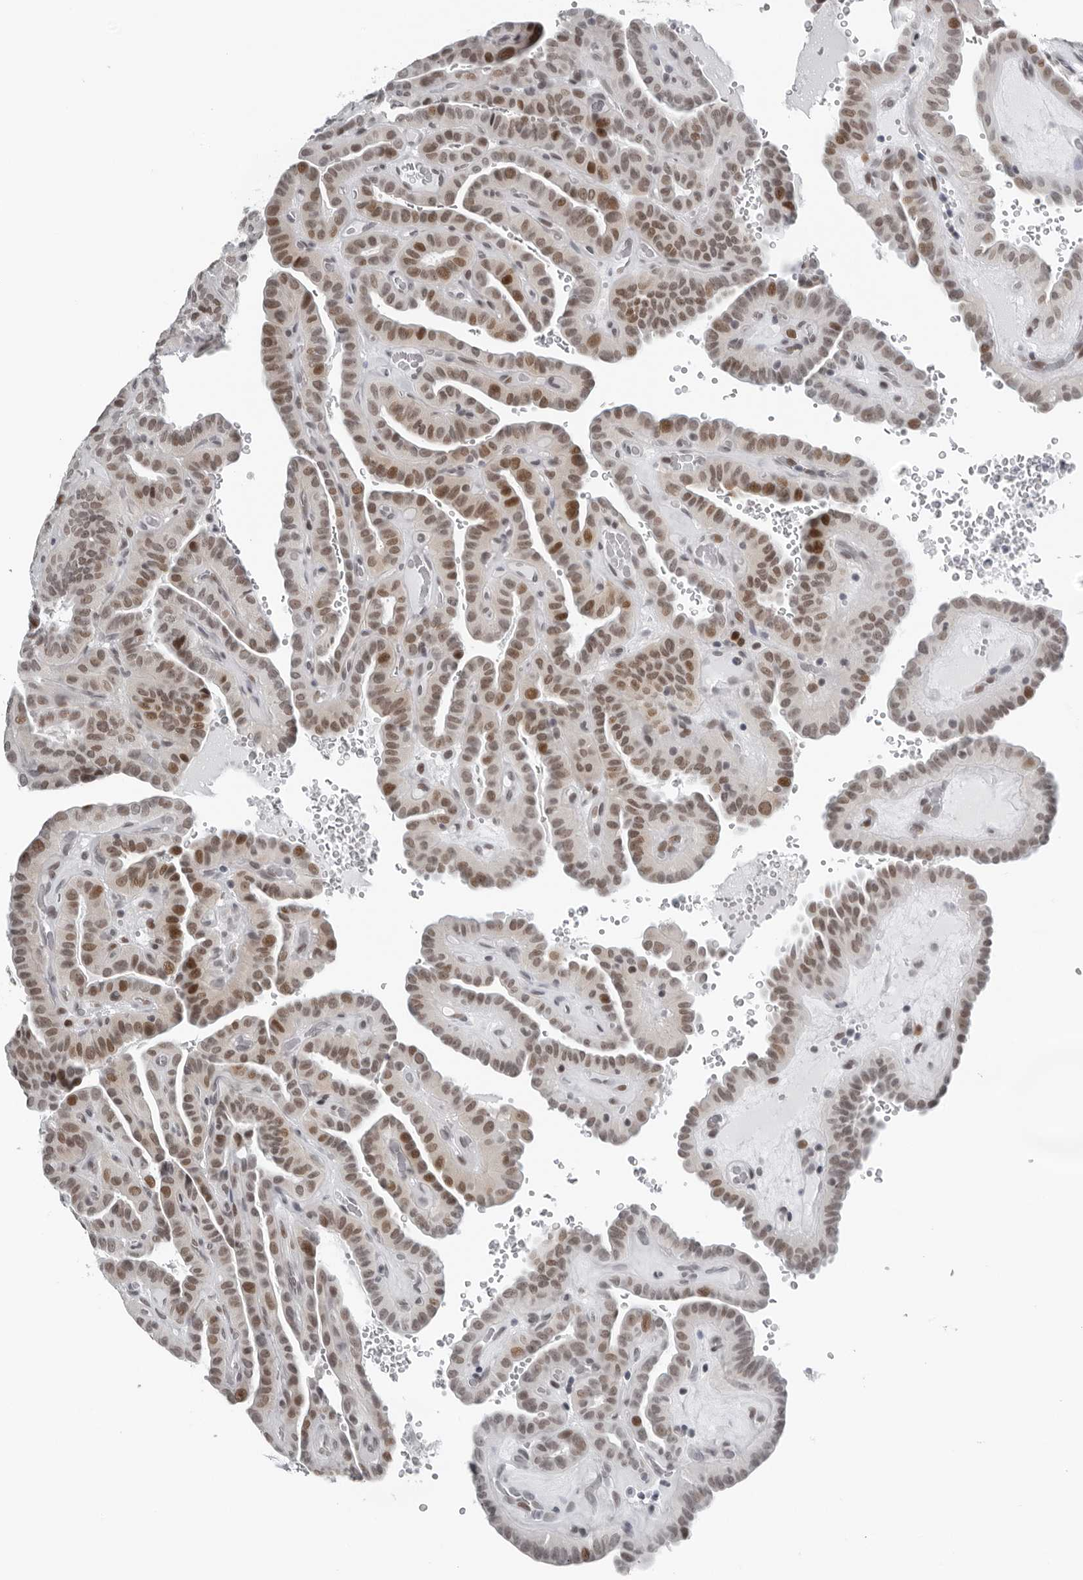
{"staining": {"intensity": "moderate", "quantity": ">75%", "location": "nuclear"}, "tissue": "thyroid cancer", "cell_type": "Tumor cells", "image_type": "cancer", "snomed": [{"axis": "morphology", "description": "Papillary adenocarcinoma, NOS"}, {"axis": "topography", "description": "Thyroid gland"}], "caption": "Protein staining shows moderate nuclear positivity in about >75% of tumor cells in thyroid cancer (papillary adenocarcinoma).", "gene": "PPP1R42", "patient": {"sex": "male", "age": 77}}